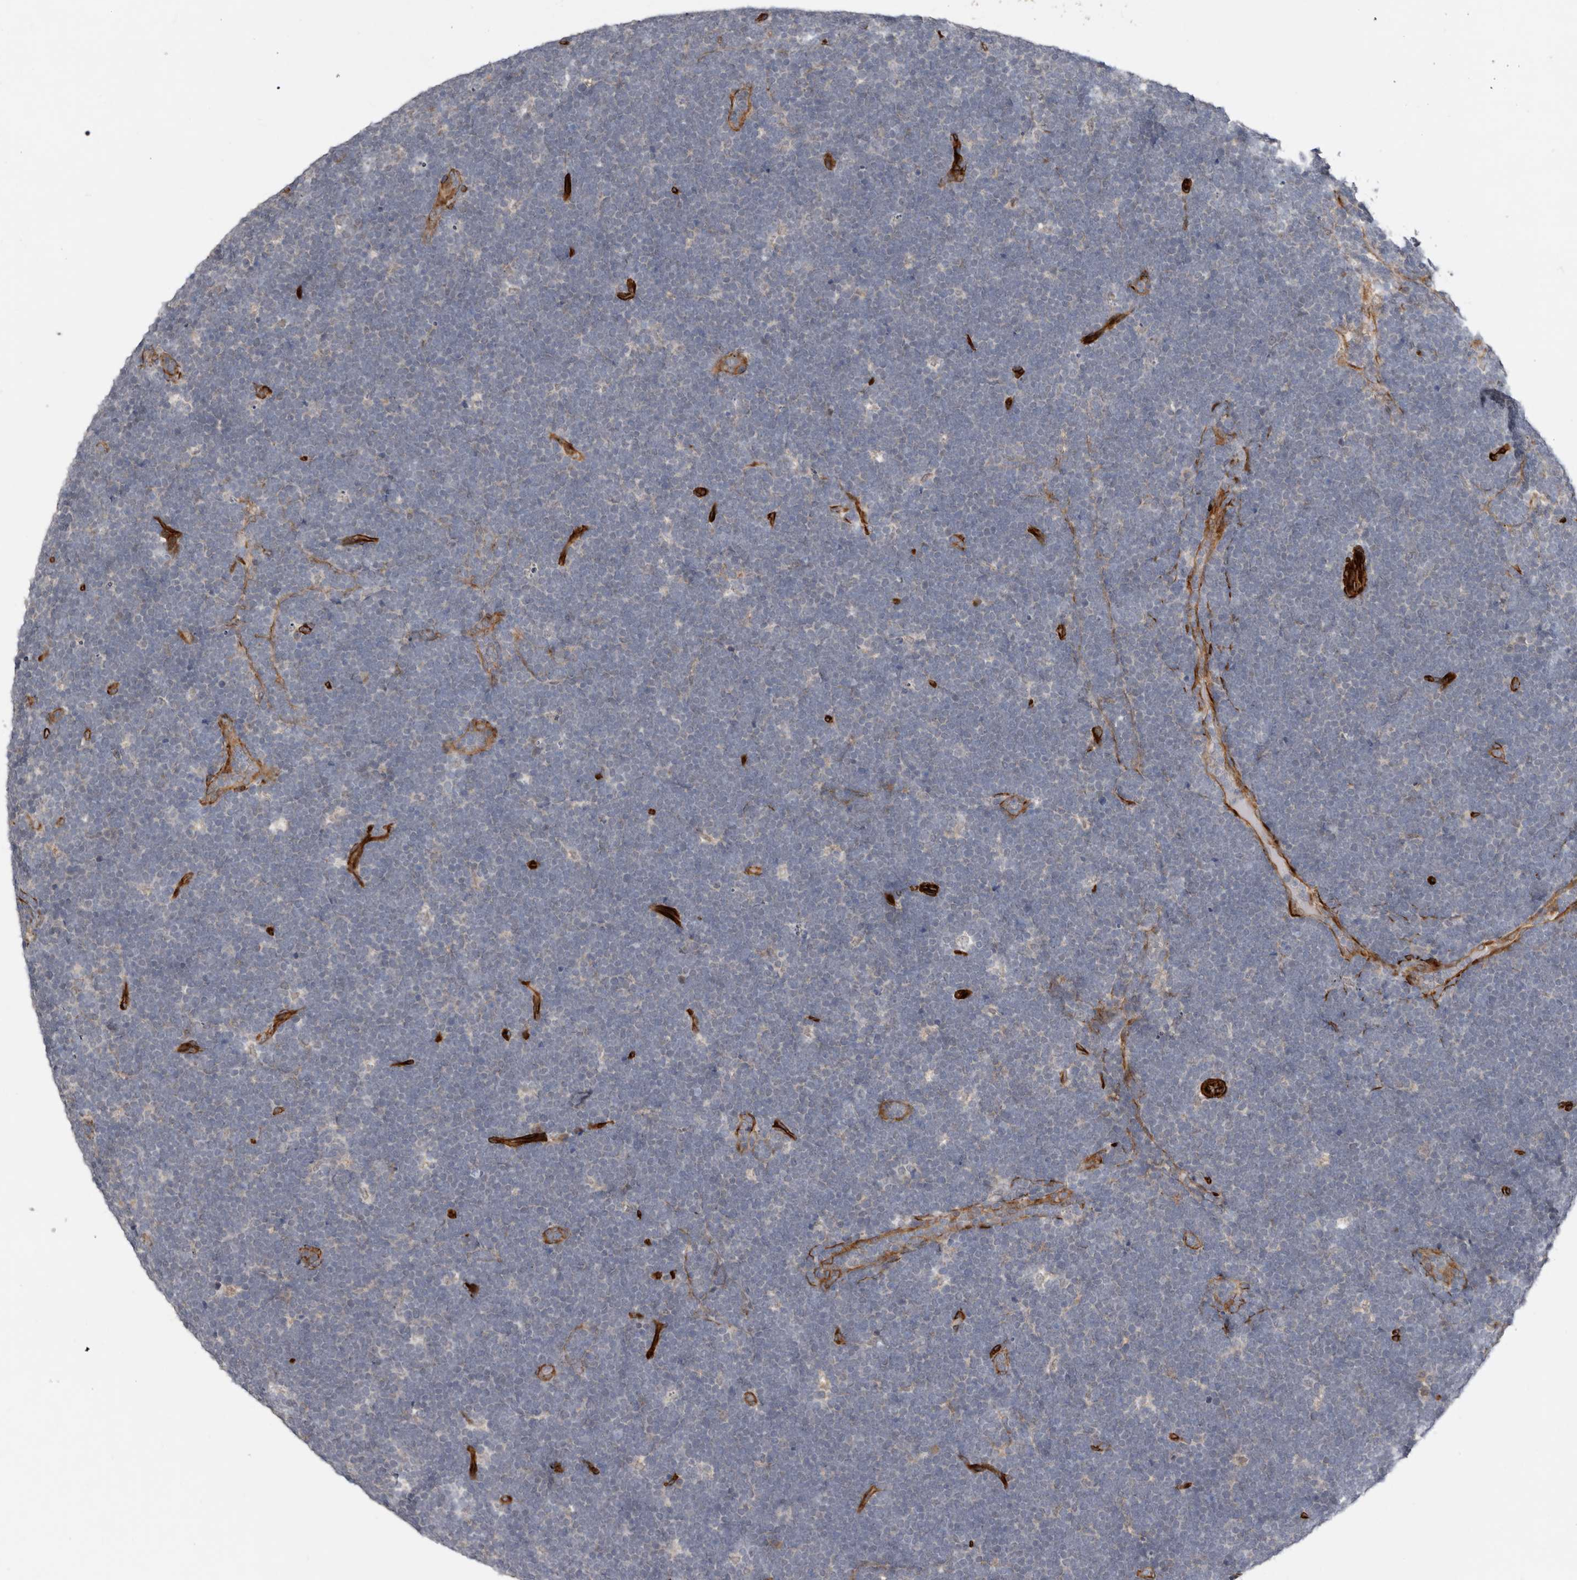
{"staining": {"intensity": "negative", "quantity": "none", "location": "none"}, "tissue": "lymphoma", "cell_type": "Tumor cells", "image_type": "cancer", "snomed": [{"axis": "morphology", "description": "Malignant lymphoma, non-Hodgkin's type, High grade"}, {"axis": "topography", "description": "Lymph node"}], "caption": "Human high-grade malignant lymphoma, non-Hodgkin's type stained for a protein using immunohistochemistry (IHC) displays no expression in tumor cells.", "gene": "RANBP17", "patient": {"sex": "male", "age": 13}}